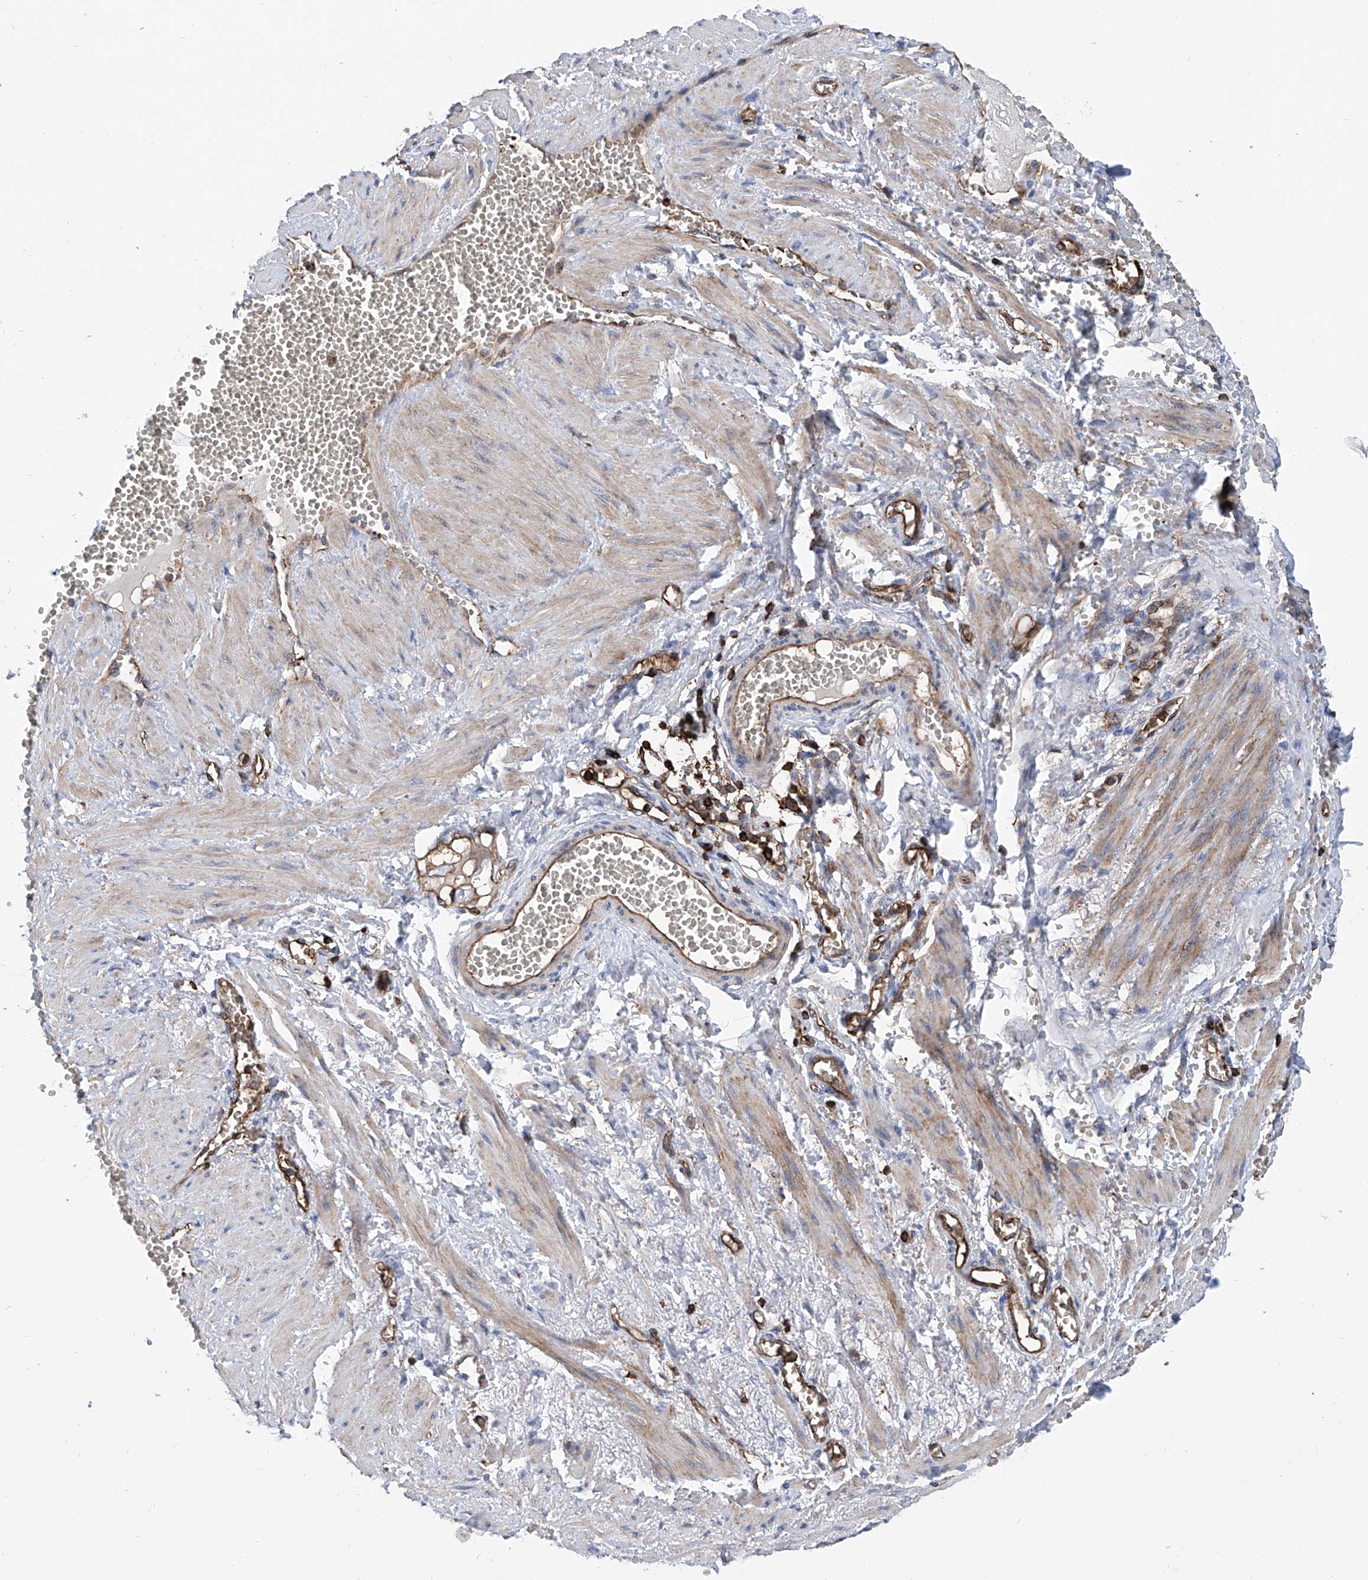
{"staining": {"intensity": "strong", "quantity": "25%-75%", "location": "cytoplasmic/membranous"}, "tissue": "adipose tissue", "cell_type": "Adipocytes", "image_type": "normal", "snomed": [{"axis": "morphology", "description": "Normal tissue, NOS"}, {"axis": "topography", "description": "Smooth muscle"}, {"axis": "topography", "description": "Peripheral nerve tissue"}], "caption": "A micrograph of adipose tissue stained for a protein exhibits strong cytoplasmic/membranous brown staining in adipocytes. Ihc stains the protein of interest in brown and the nuclei are stained blue.", "gene": "ZNF484", "patient": {"sex": "female", "age": 39}}